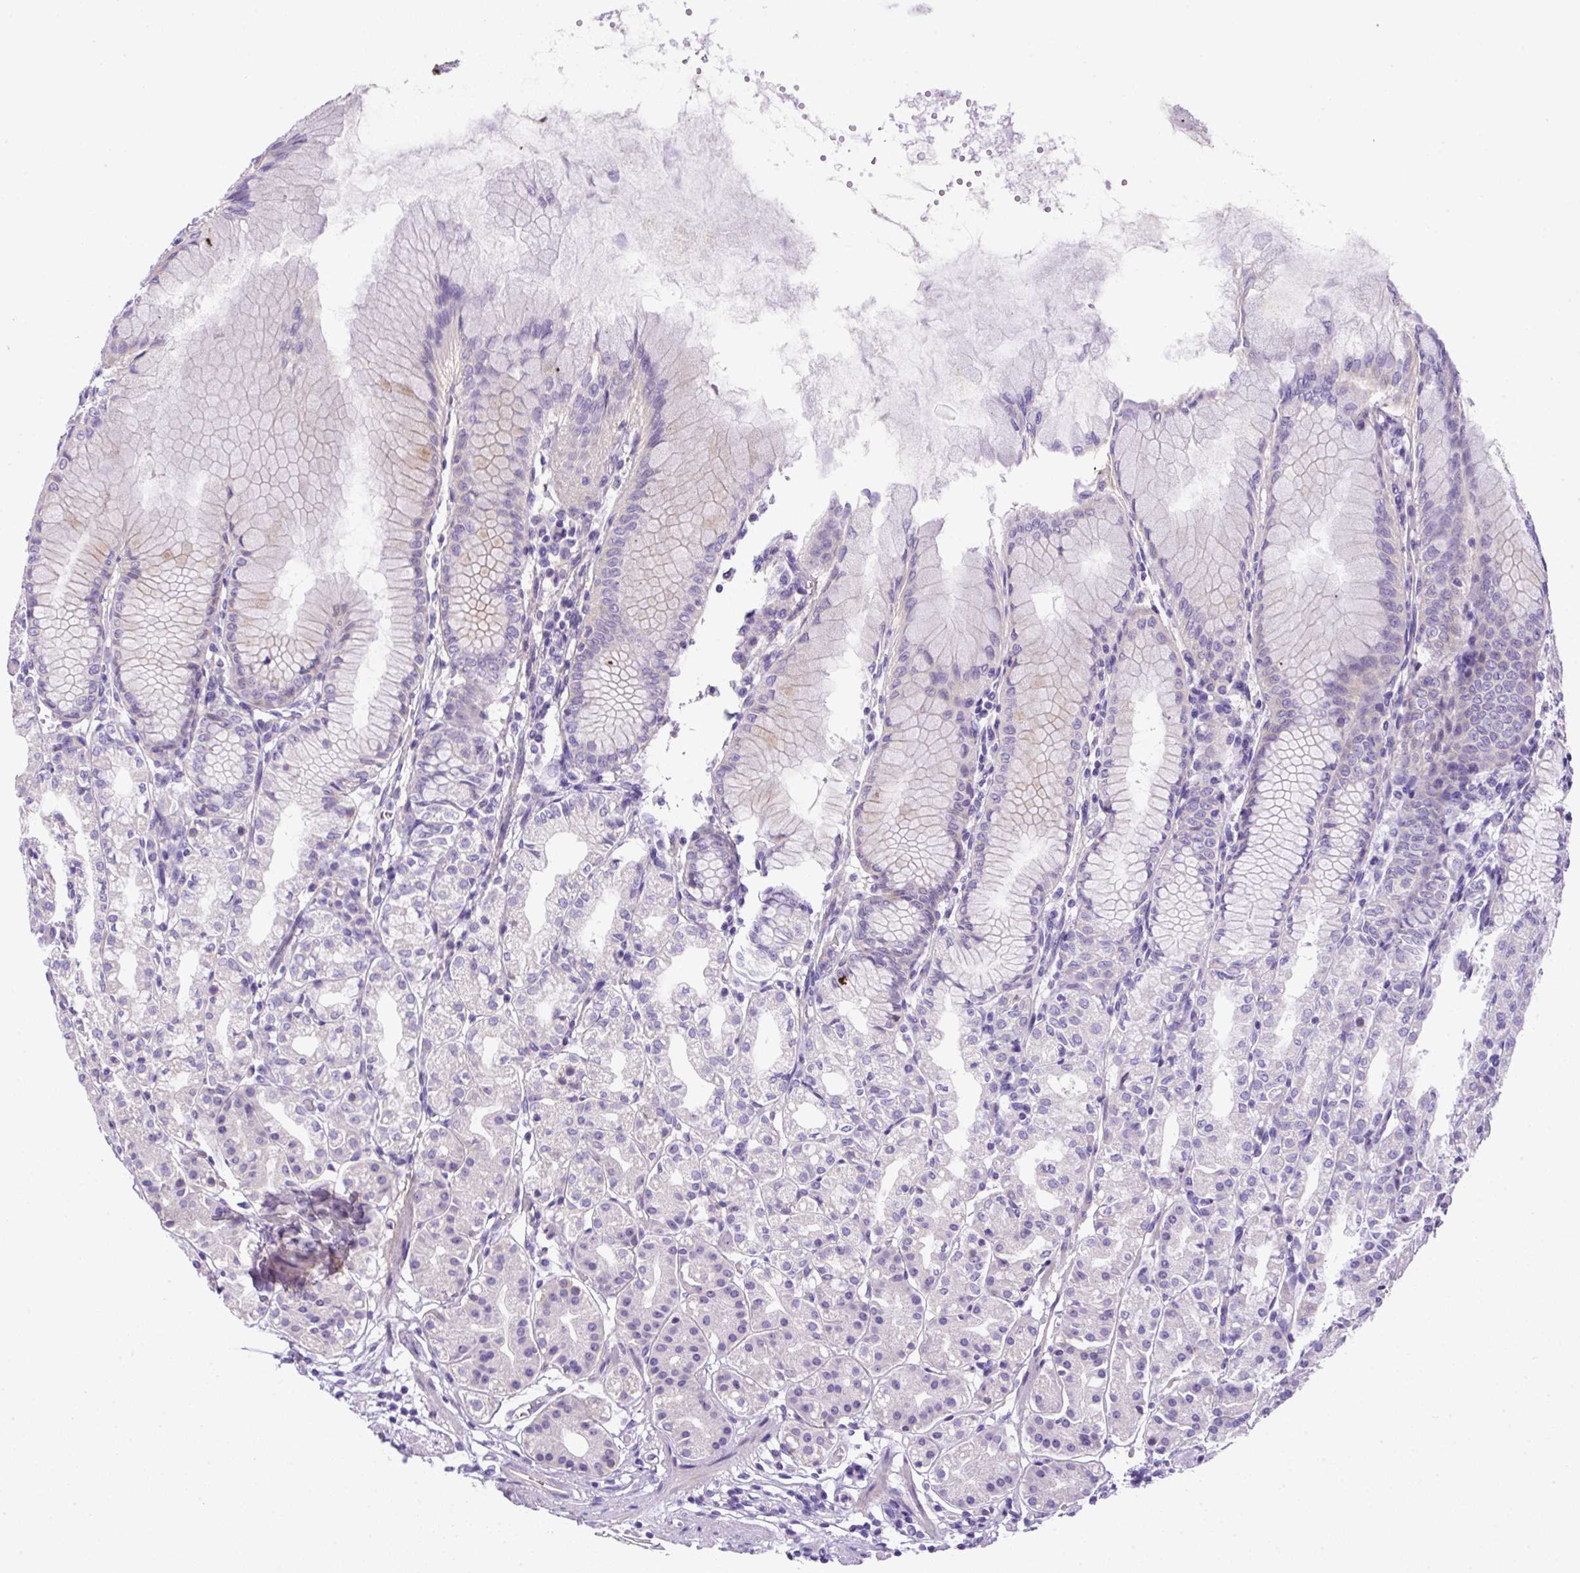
{"staining": {"intensity": "weak", "quantity": "<25%", "location": "cytoplasmic/membranous"}, "tissue": "stomach", "cell_type": "Glandular cells", "image_type": "normal", "snomed": [{"axis": "morphology", "description": "Normal tissue, NOS"}, {"axis": "topography", "description": "Stomach"}], "caption": "Immunohistochemistry image of normal stomach stained for a protein (brown), which demonstrates no expression in glandular cells.", "gene": "NPTN", "patient": {"sex": "female", "age": 57}}